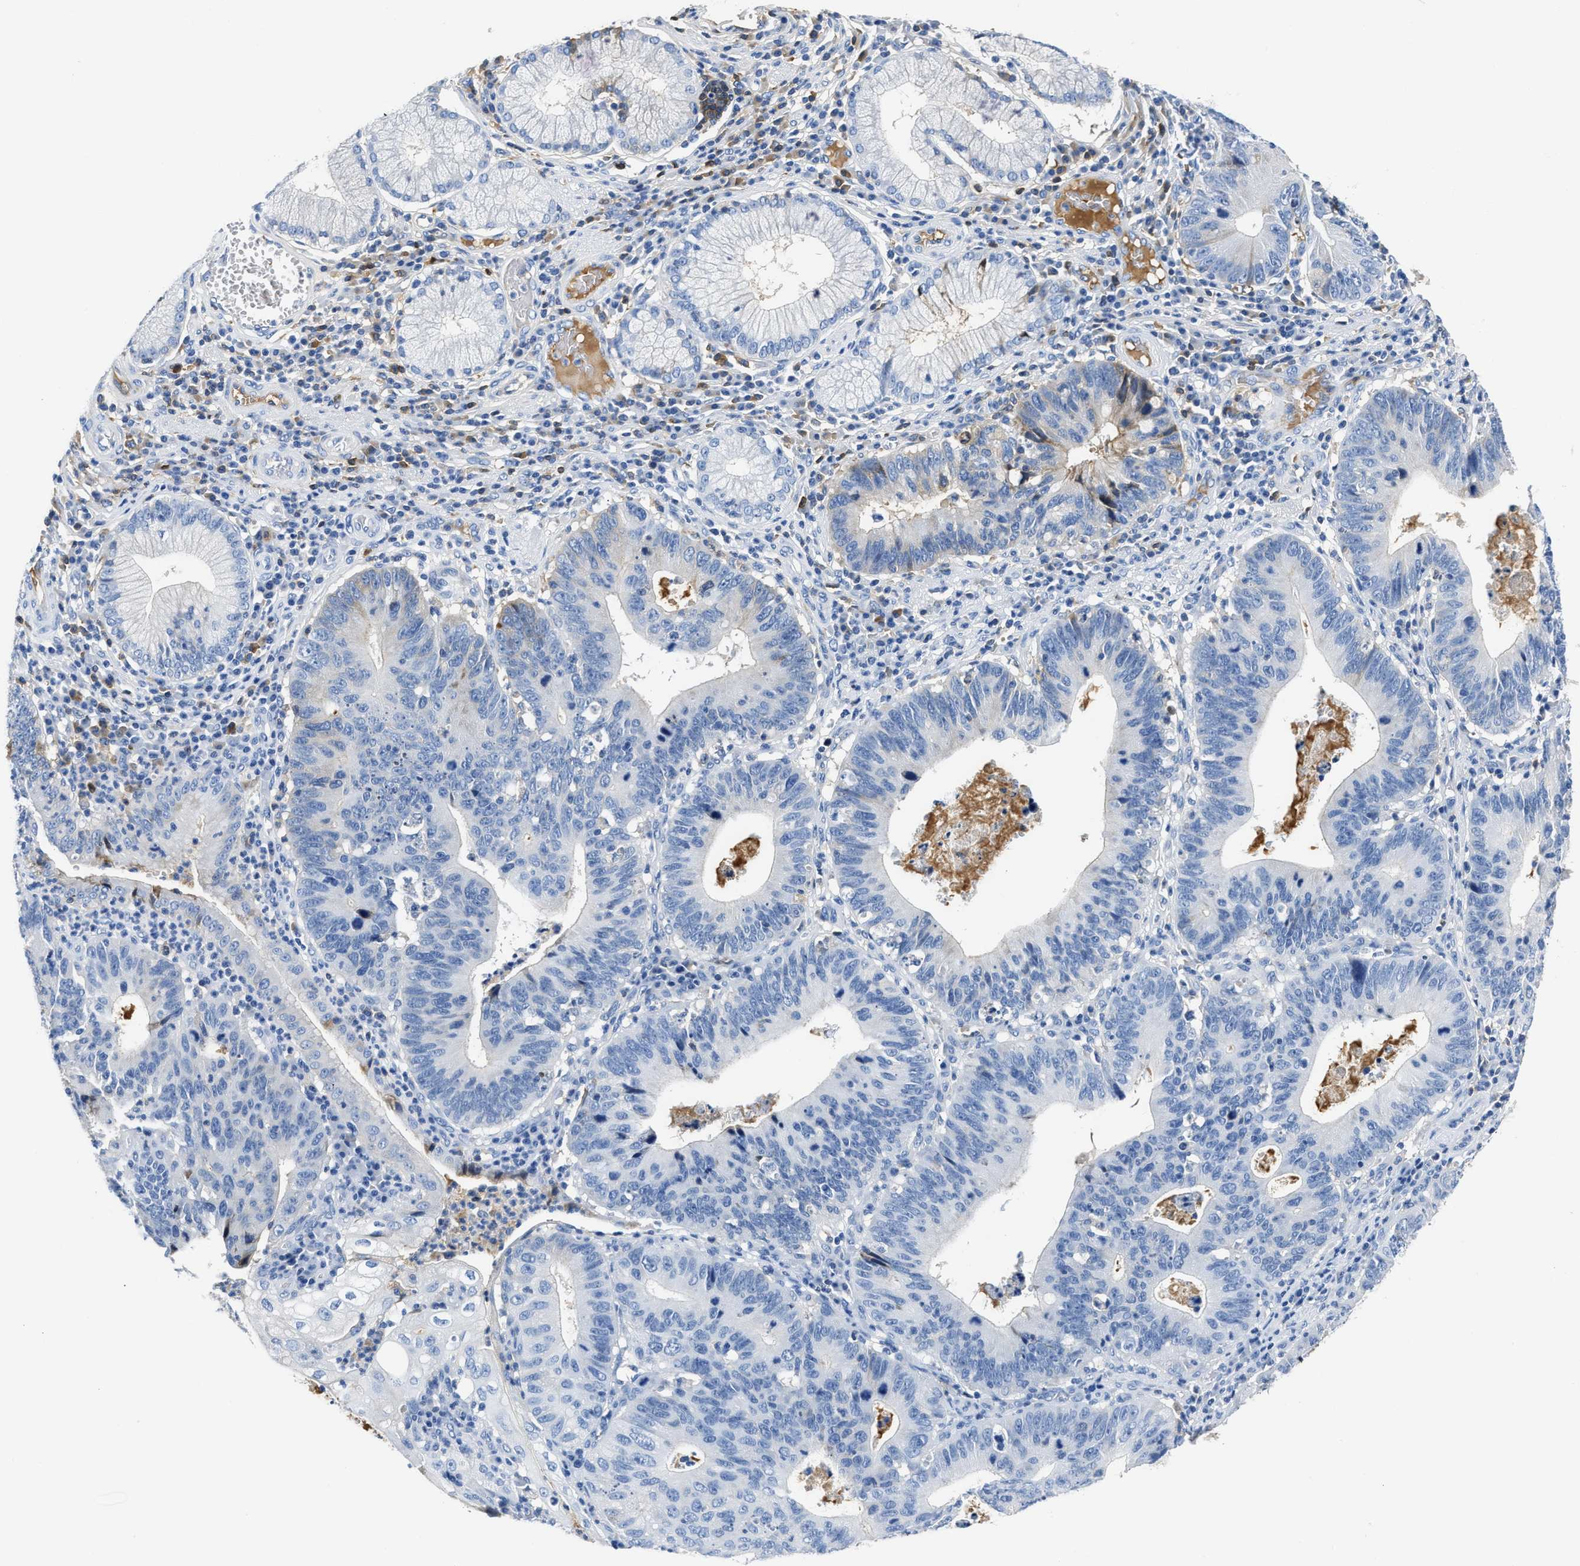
{"staining": {"intensity": "negative", "quantity": "none", "location": "none"}, "tissue": "stomach cancer", "cell_type": "Tumor cells", "image_type": "cancer", "snomed": [{"axis": "morphology", "description": "Adenocarcinoma, NOS"}, {"axis": "topography", "description": "Stomach"}], "caption": "Tumor cells show no significant positivity in adenocarcinoma (stomach).", "gene": "GC", "patient": {"sex": "male", "age": 59}}